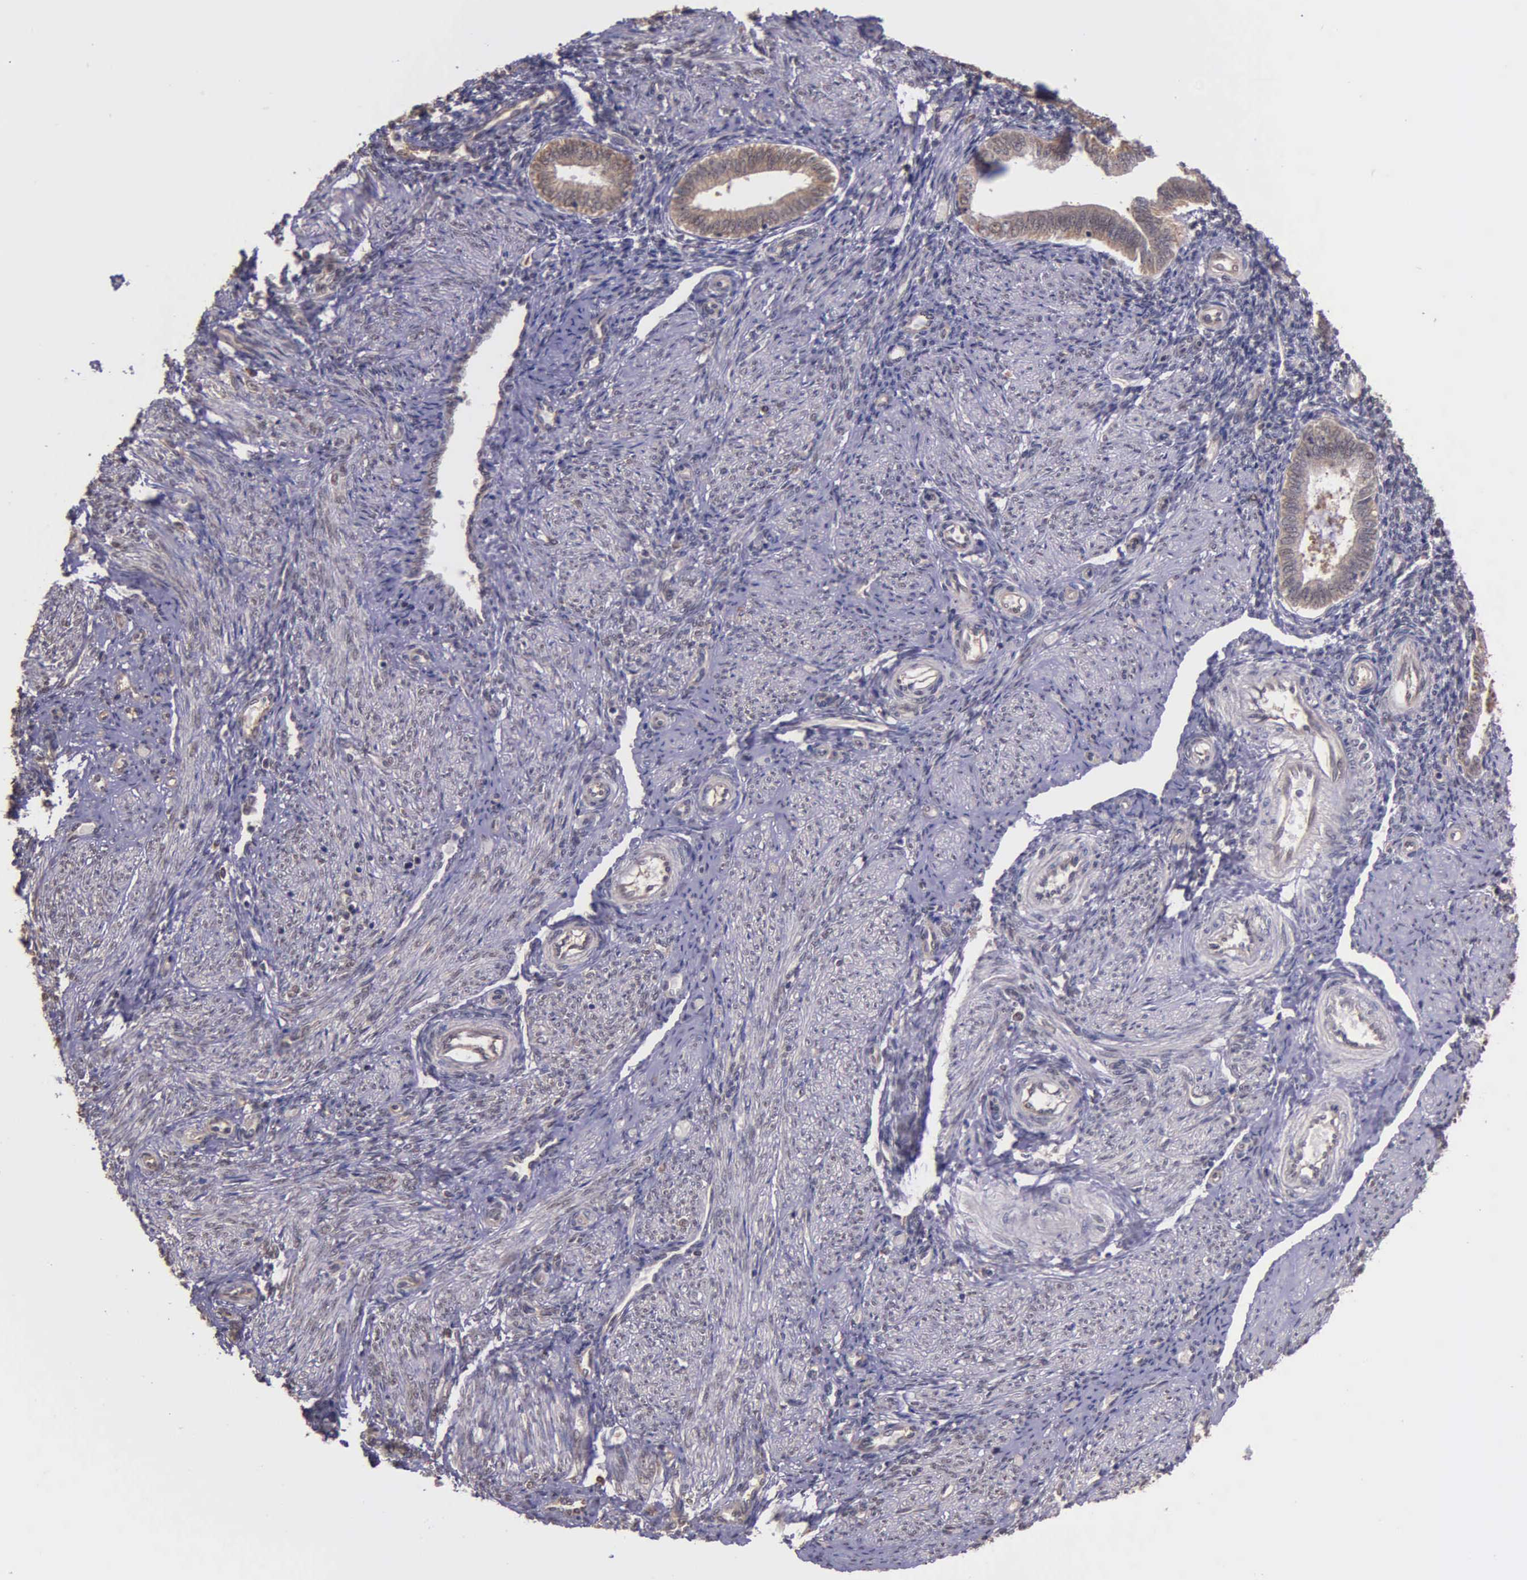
{"staining": {"intensity": "moderate", "quantity": "25%-75%", "location": "cytoplasmic/membranous,nuclear"}, "tissue": "endometrium", "cell_type": "Cells in endometrial stroma", "image_type": "normal", "snomed": [{"axis": "morphology", "description": "Normal tissue, NOS"}, {"axis": "topography", "description": "Endometrium"}], "caption": "This is a photomicrograph of immunohistochemistry staining of unremarkable endometrium, which shows moderate expression in the cytoplasmic/membranous,nuclear of cells in endometrial stroma.", "gene": "PSMC1", "patient": {"sex": "female", "age": 36}}